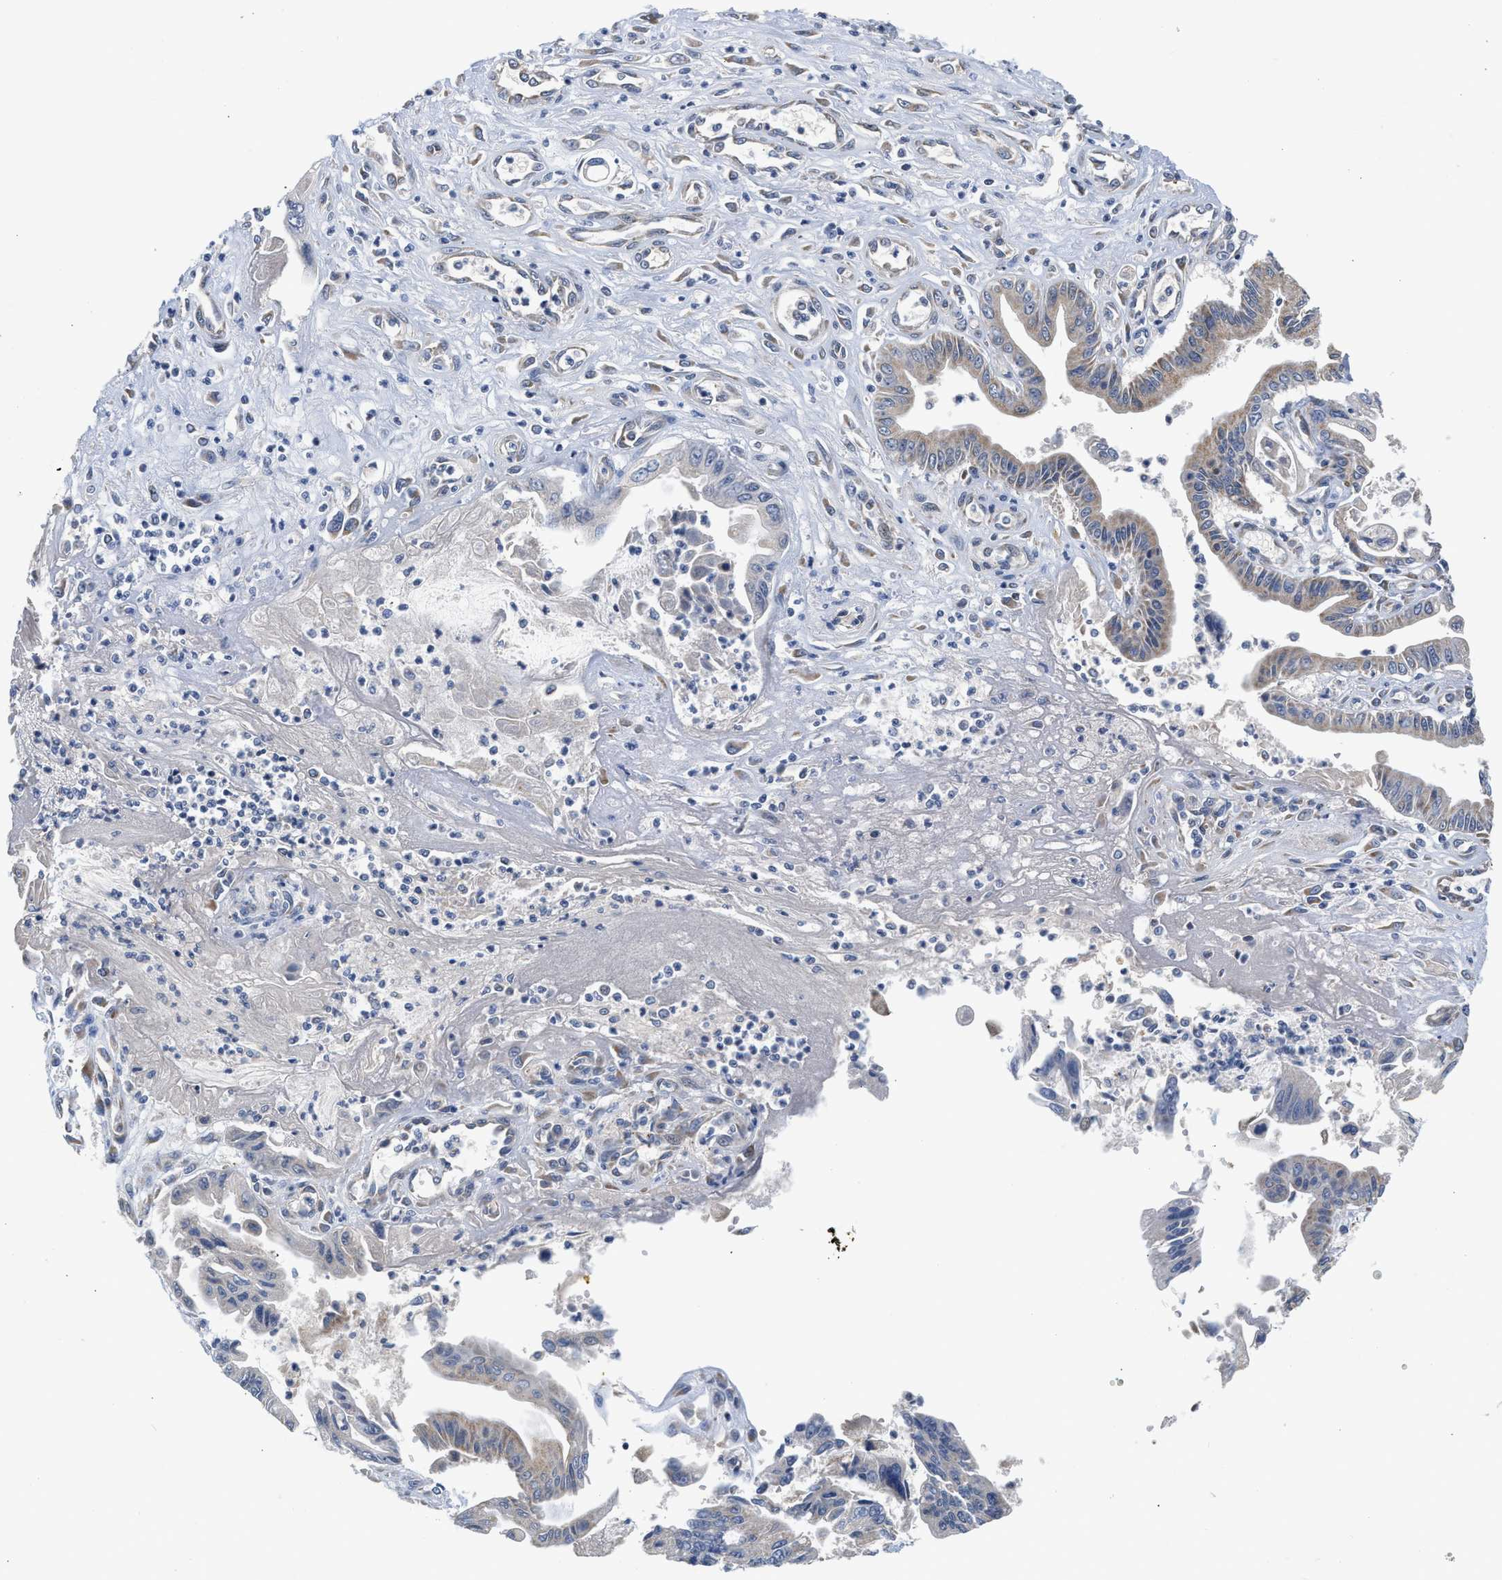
{"staining": {"intensity": "negative", "quantity": "none", "location": "none"}, "tissue": "pancreatic cancer", "cell_type": "Tumor cells", "image_type": "cancer", "snomed": [{"axis": "morphology", "description": "Adenocarcinoma, NOS"}, {"axis": "topography", "description": "Pancreas"}], "caption": "Micrograph shows no protein expression in tumor cells of pancreatic cancer (adenocarcinoma) tissue.", "gene": "PIM1", "patient": {"sex": "male", "age": 56}}